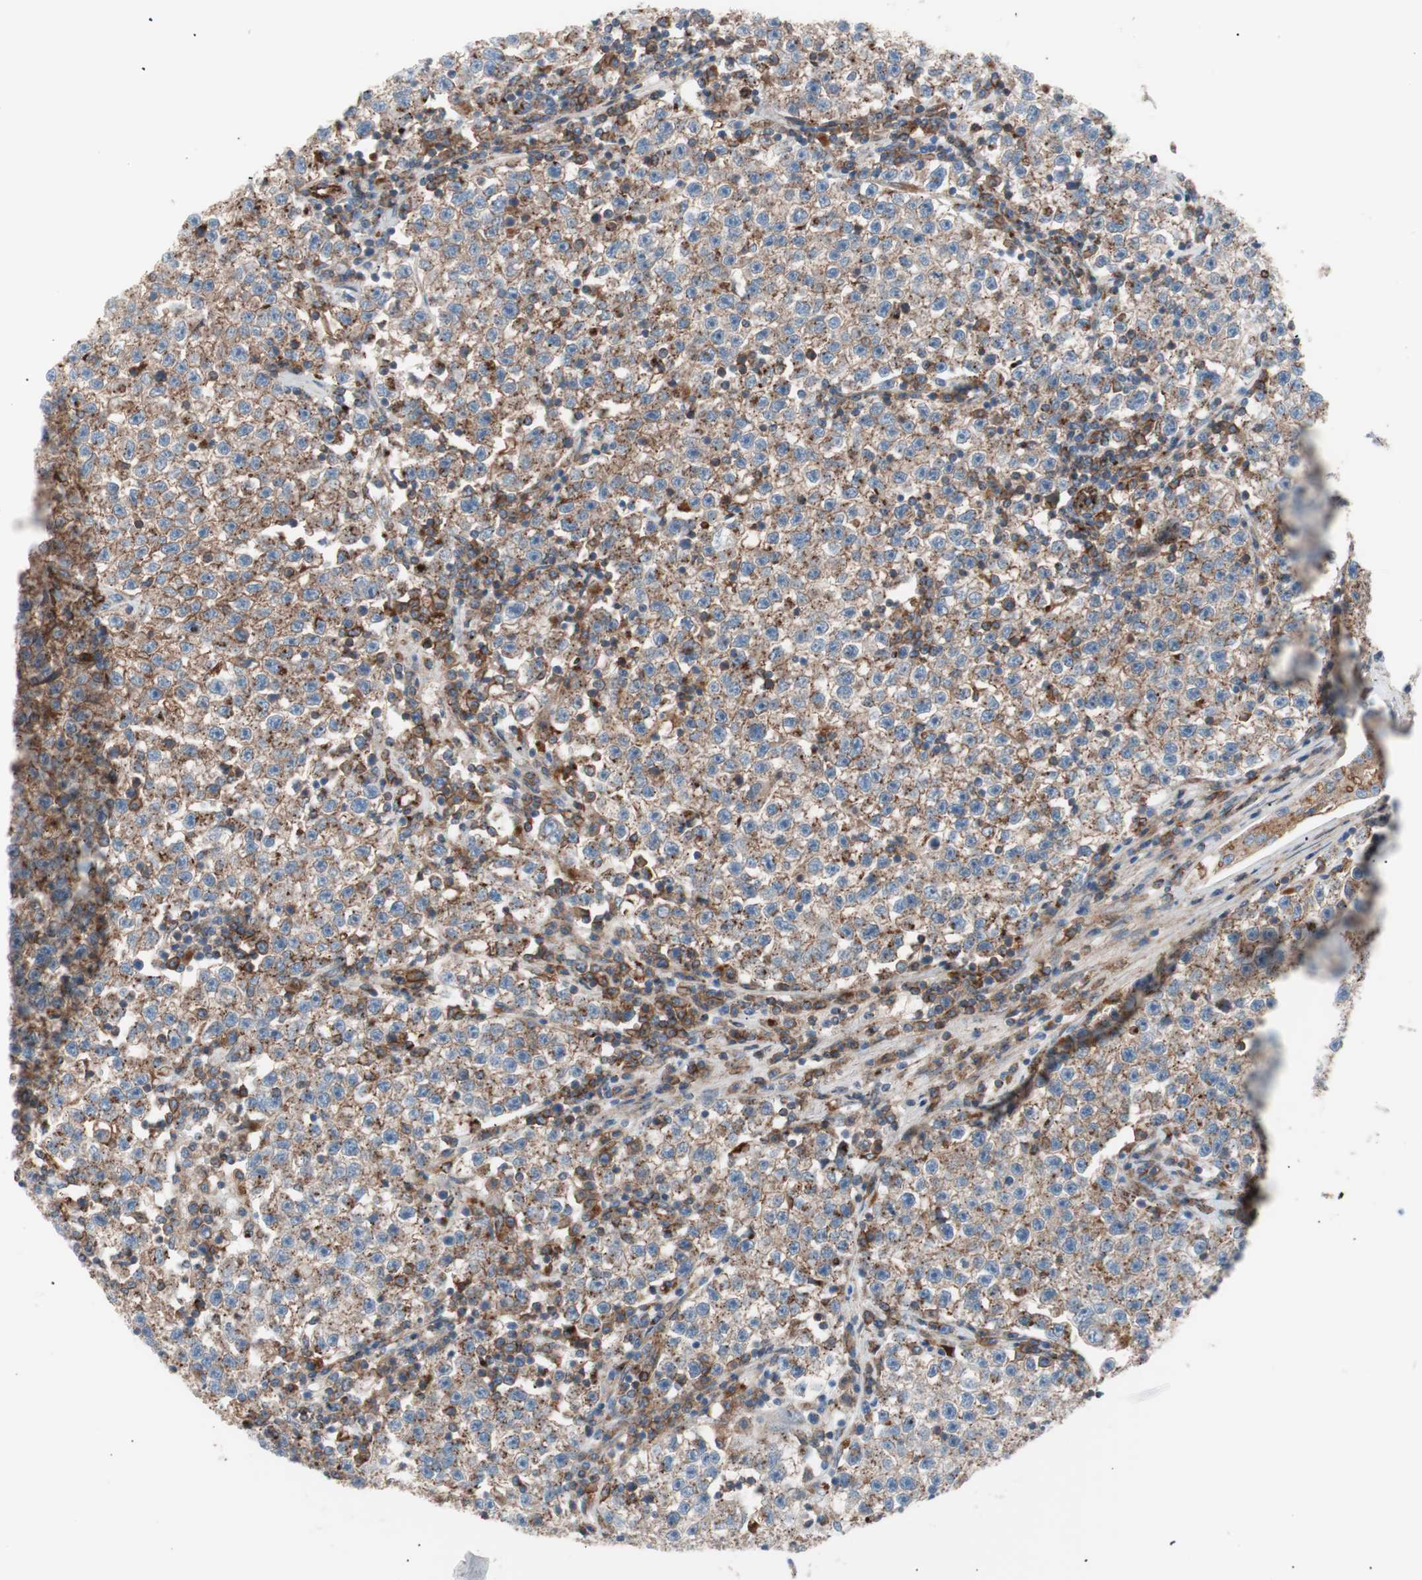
{"staining": {"intensity": "moderate", "quantity": ">75%", "location": "cytoplasmic/membranous"}, "tissue": "testis cancer", "cell_type": "Tumor cells", "image_type": "cancer", "snomed": [{"axis": "morphology", "description": "Seminoma, NOS"}, {"axis": "topography", "description": "Testis"}], "caption": "IHC (DAB (3,3'-diaminobenzidine)) staining of human testis seminoma demonstrates moderate cytoplasmic/membranous protein staining in about >75% of tumor cells.", "gene": "FLOT2", "patient": {"sex": "male", "age": 22}}